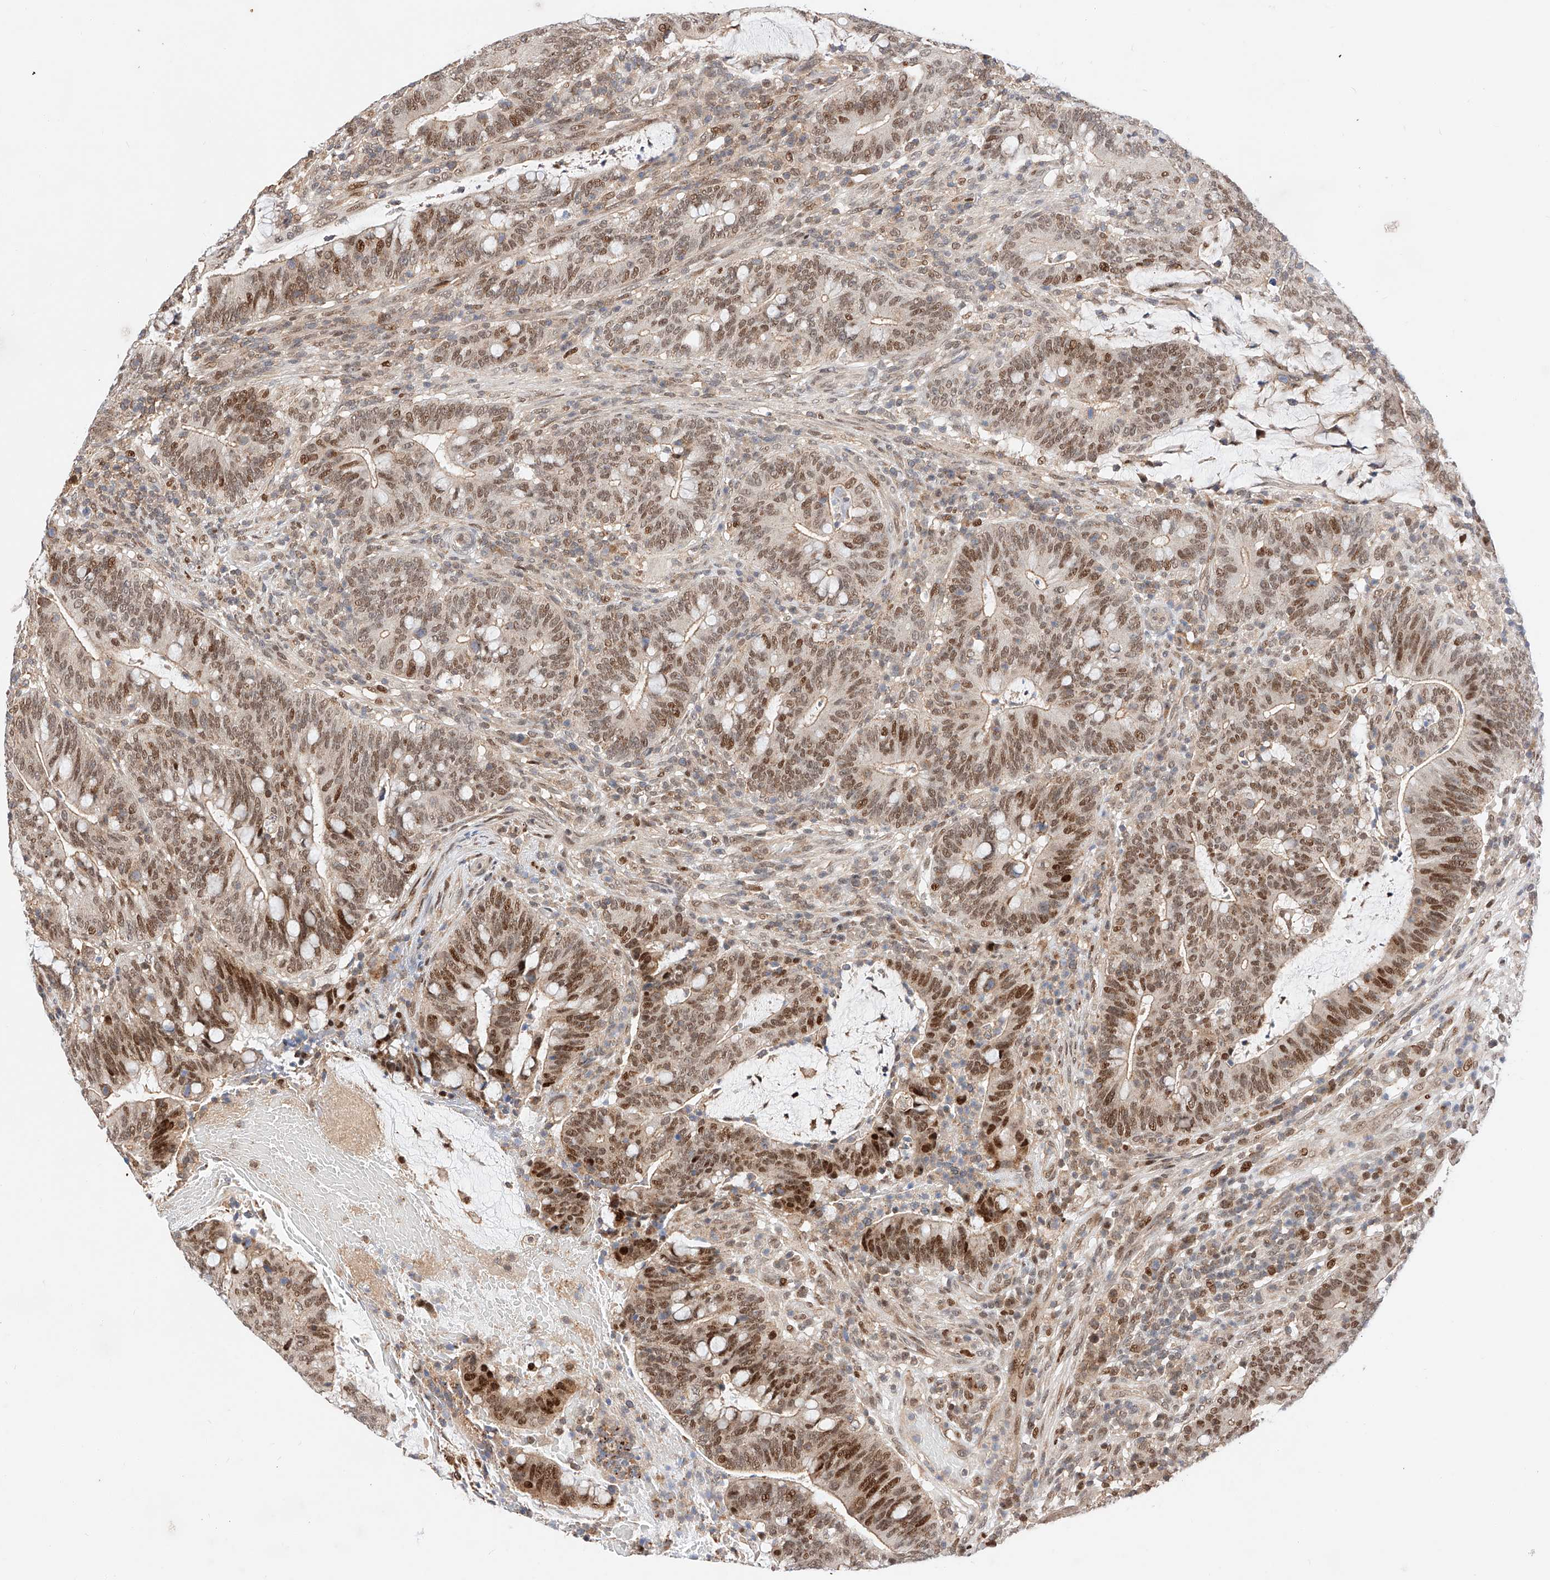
{"staining": {"intensity": "strong", "quantity": ">75%", "location": "nuclear"}, "tissue": "colorectal cancer", "cell_type": "Tumor cells", "image_type": "cancer", "snomed": [{"axis": "morphology", "description": "Adenocarcinoma, NOS"}, {"axis": "topography", "description": "Colon"}], "caption": "Immunohistochemistry micrograph of neoplastic tissue: human colorectal cancer stained using immunohistochemistry reveals high levels of strong protein expression localized specifically in the nuclear of tumor cells, appearing as a nuclear brown color.", "gene": "HDAC9", "patient": {"sex": "female", "age": 66}}